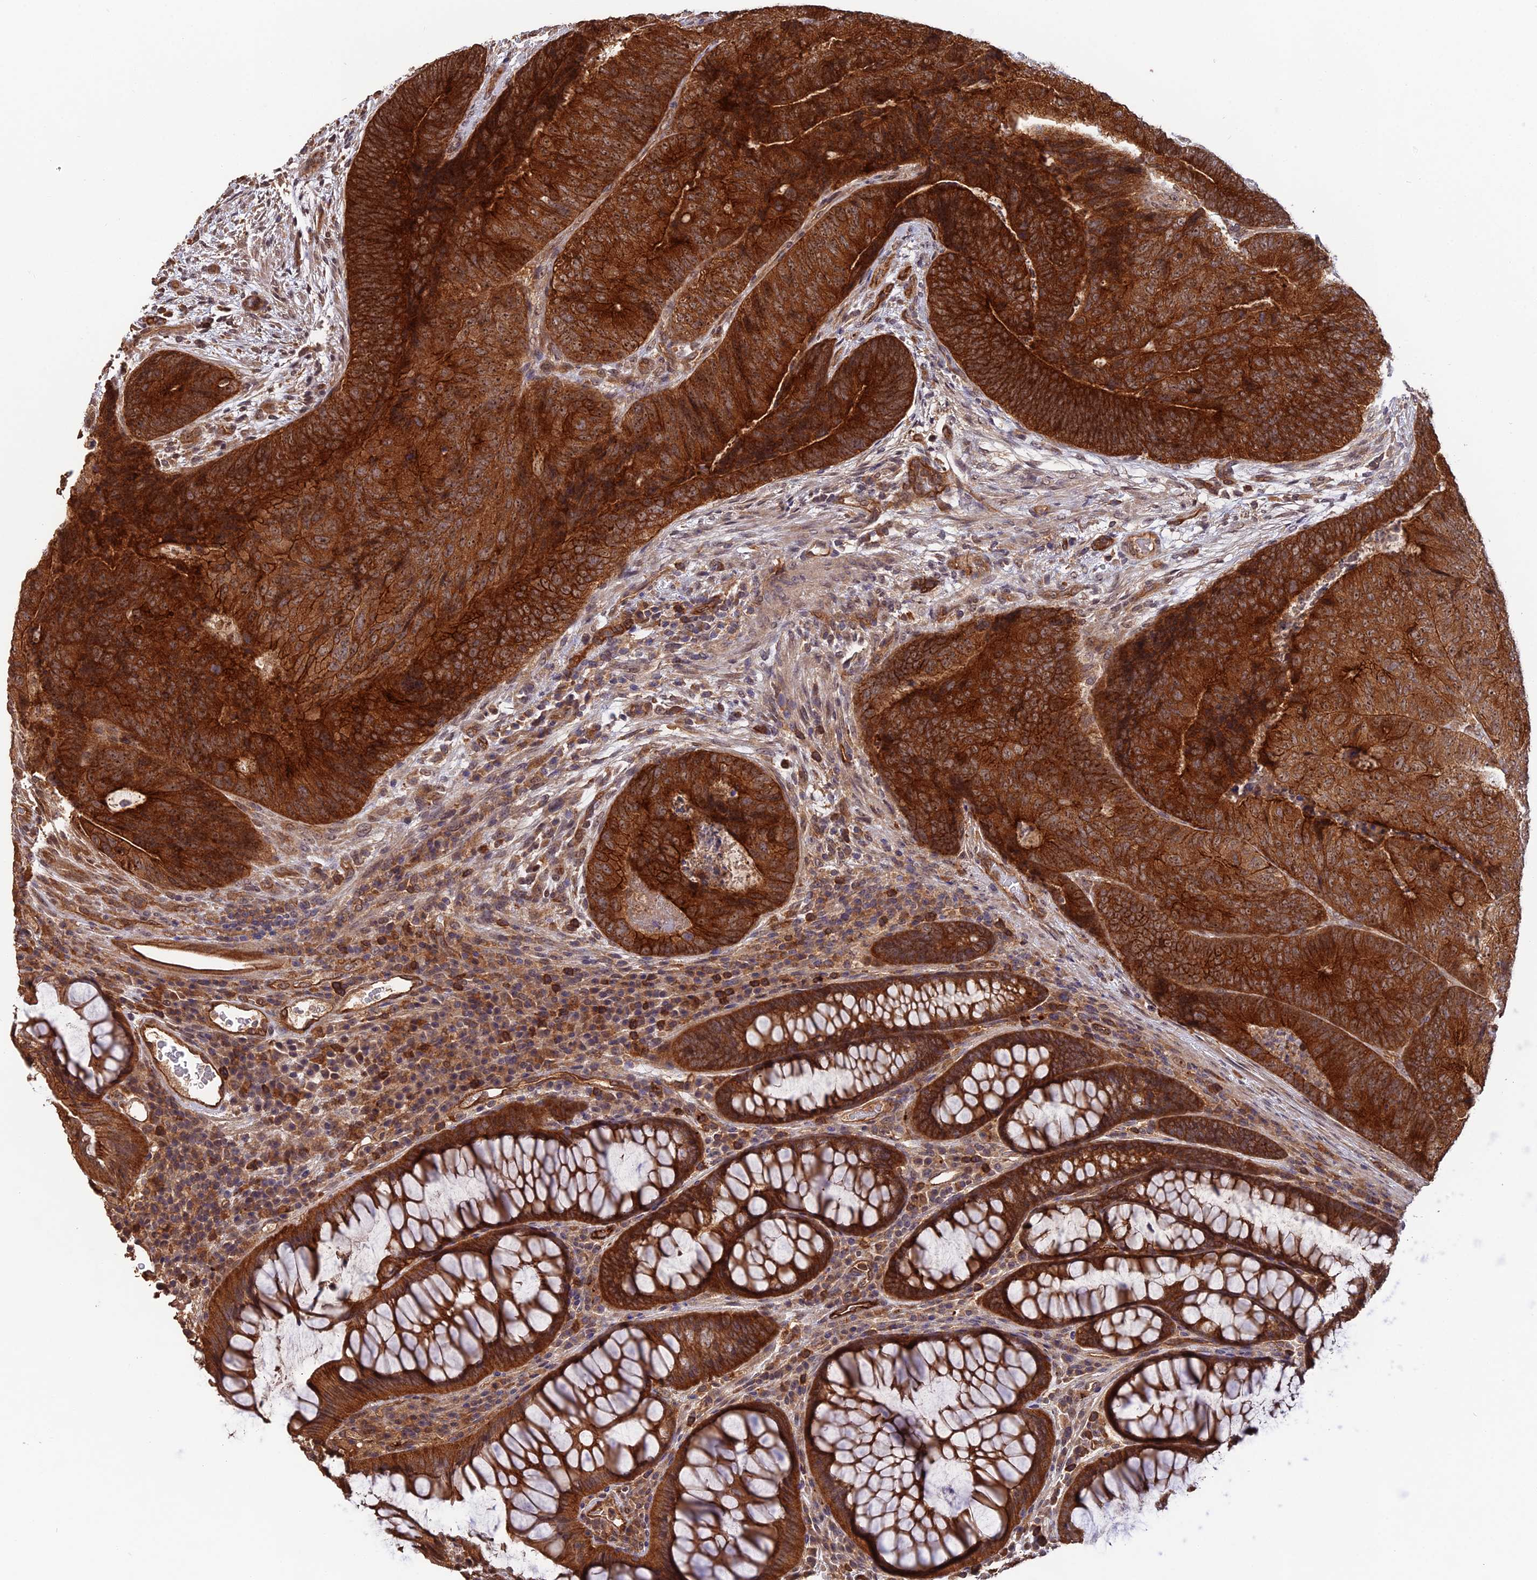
{"staining": {"intensity": "strong", "quantity": ">75%", "location": "cytoplasmic/membranous,nuclear"}, "tissue": "colorectal cancer", "cell_type": "Tumor cells", "image_type": "cancer", "snomed": [{"axis": "morphology", "description": "Adenocarcinoma, NOS"}, {"axis": "topography", "description": "Colon"}], "caption": "A high-resolution micrograph shows immunohistochemistry staining of colorectal cancer (adenocarcinoma), which exhibits strong cytoplasmic/membranous and nuclear expression in approximately >75% of tumor cells.", "gene": "RALGAPA2", "patient": {"sex": "female", "age": 67}}